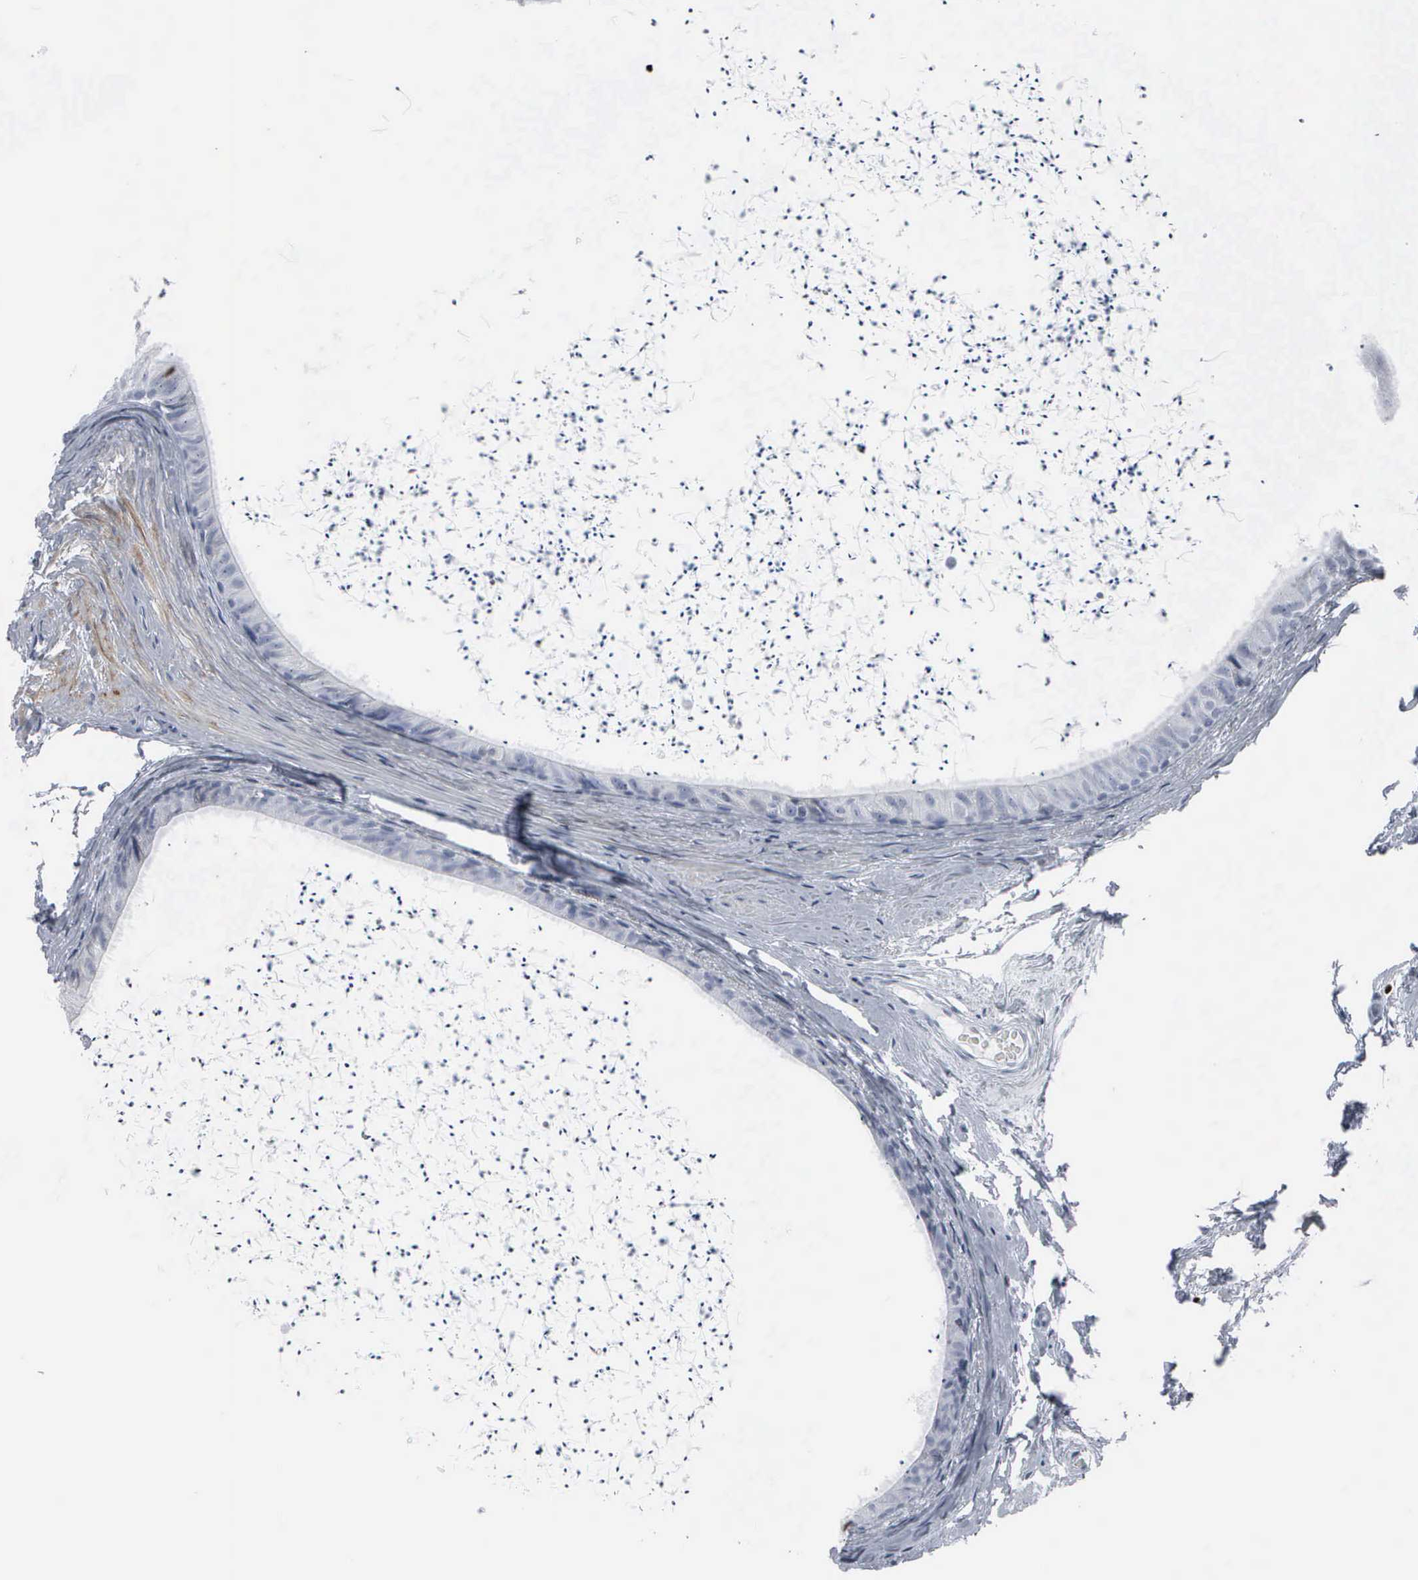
{"staining": {"intensity": "negative", "quantity": "none", "location": "none"}, "tissue": "epididymis", "cell_type": "Glandular cells", "image_type": "normal", "snomed": [{"axis": "morphology", "description": "Normal tissue, NOS"}, {"axis": "topography", "description": "Epididymis"}], "caption": "Unremarkable epididymis was stained to show a protein in brown. There is no significant expression in glandular cells. The staining was performed using DAB (3,3'-diaminobenzidine) to visualize the protein expression in brown, while the nuclei were stained in blue with hematoxylin (Magnification: 20x).", "gene": "CCND3", "patient": {"sex": "male", "age": 77}}